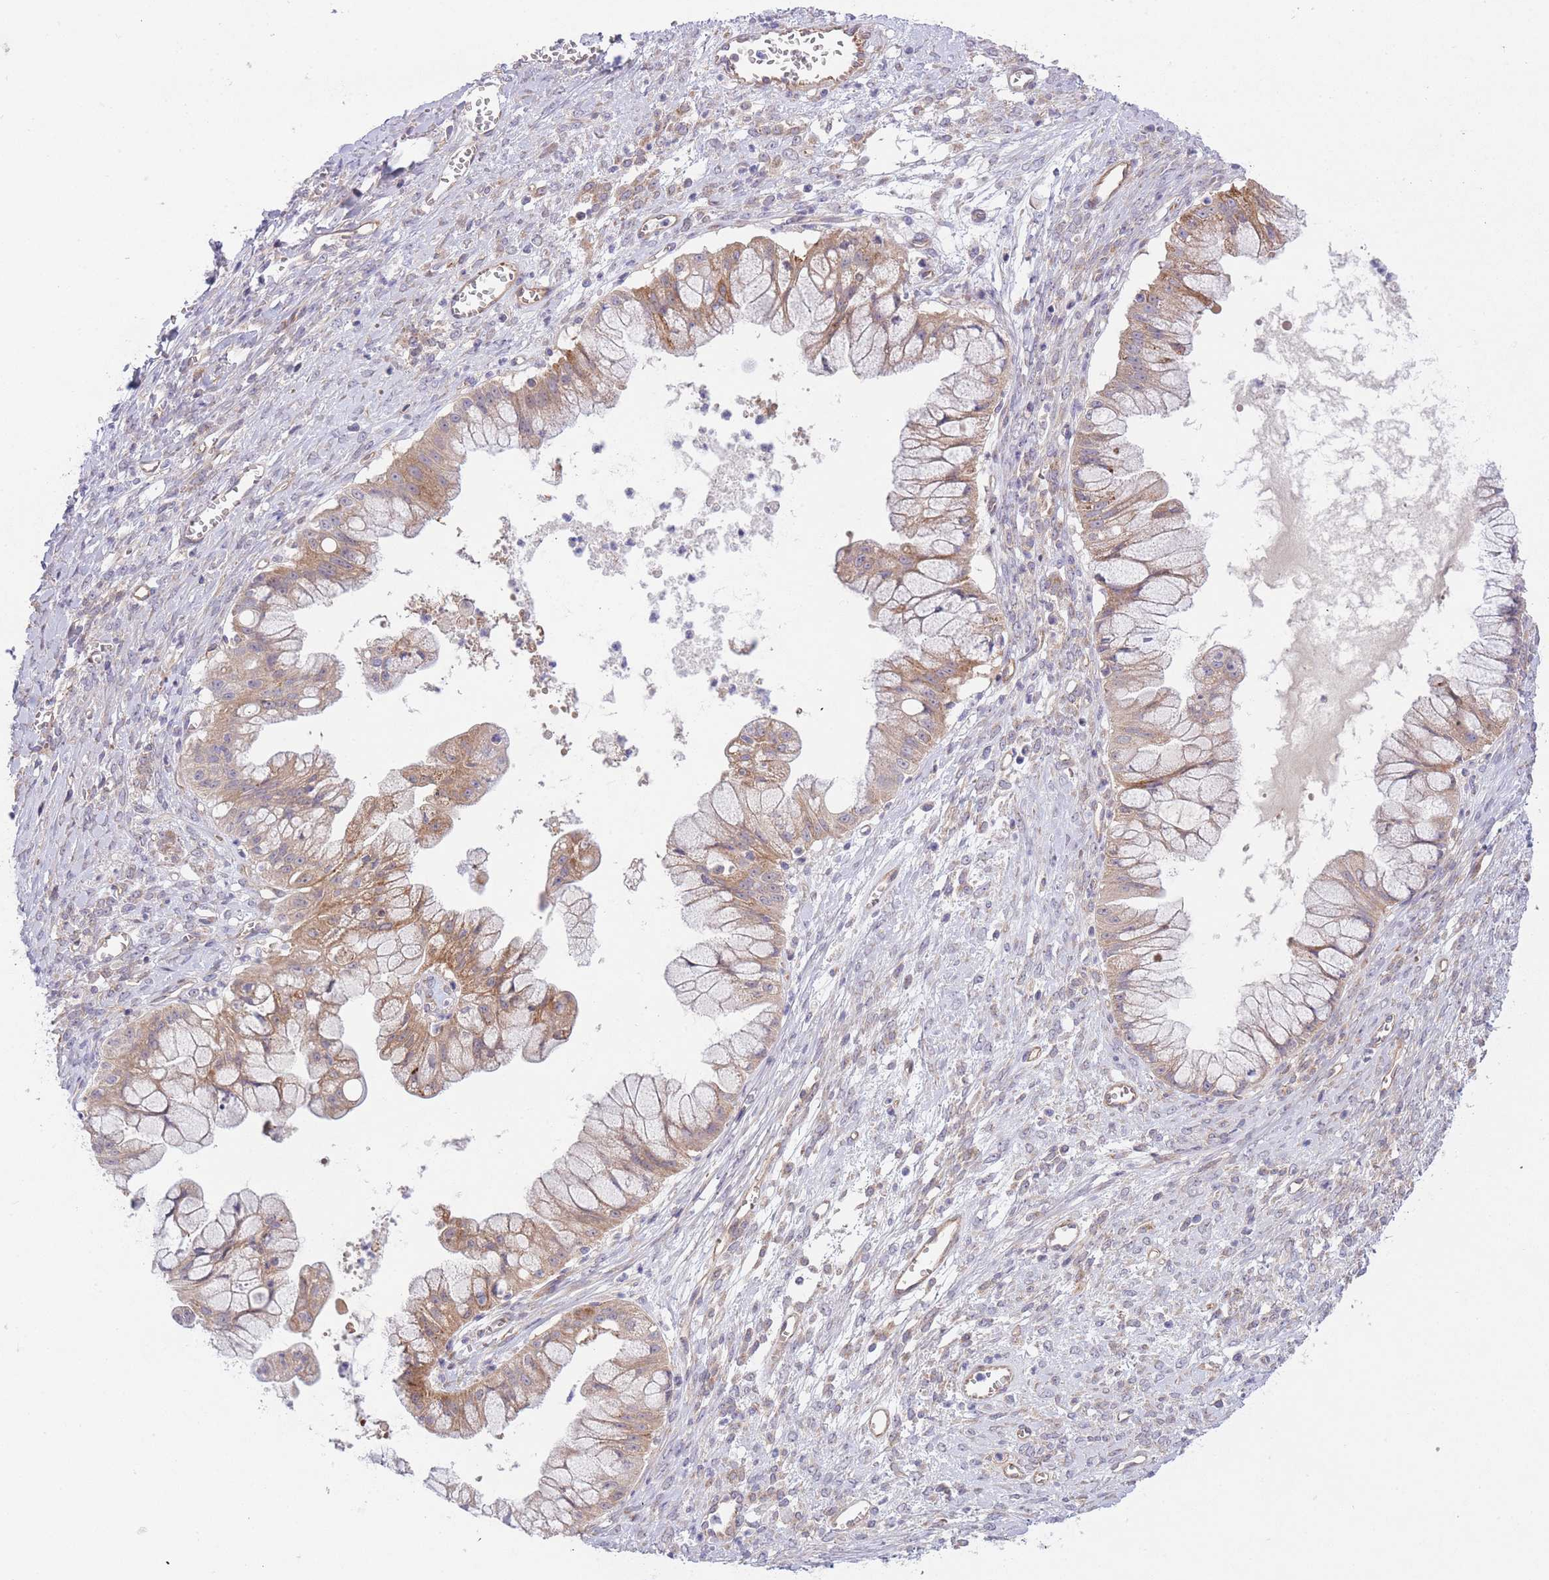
{"staining": {"intensity": "moderate", "quantity": ">75%", "location": "cytoplasmic/membranous"}, "tissue": "ovarian cancer", "cell_type": "Tumor cells", "image_type": "cancer", "snomed": [{"axis": "morphology", "description": "Cystadenocarcinoma, mucinous, NOS"}, {"axis": "topography", "description": "Ovary"}], "caption": "High-power microscopy captured an IHC micrograph of ovarian cancer (mucinous cystadenocarcinoma), revealing moderate cytoplasmic/membranous positivity in about >75% of tumor cells.", "gene": "CHAC1", "patient": {"sex": "female", "age": 70}}